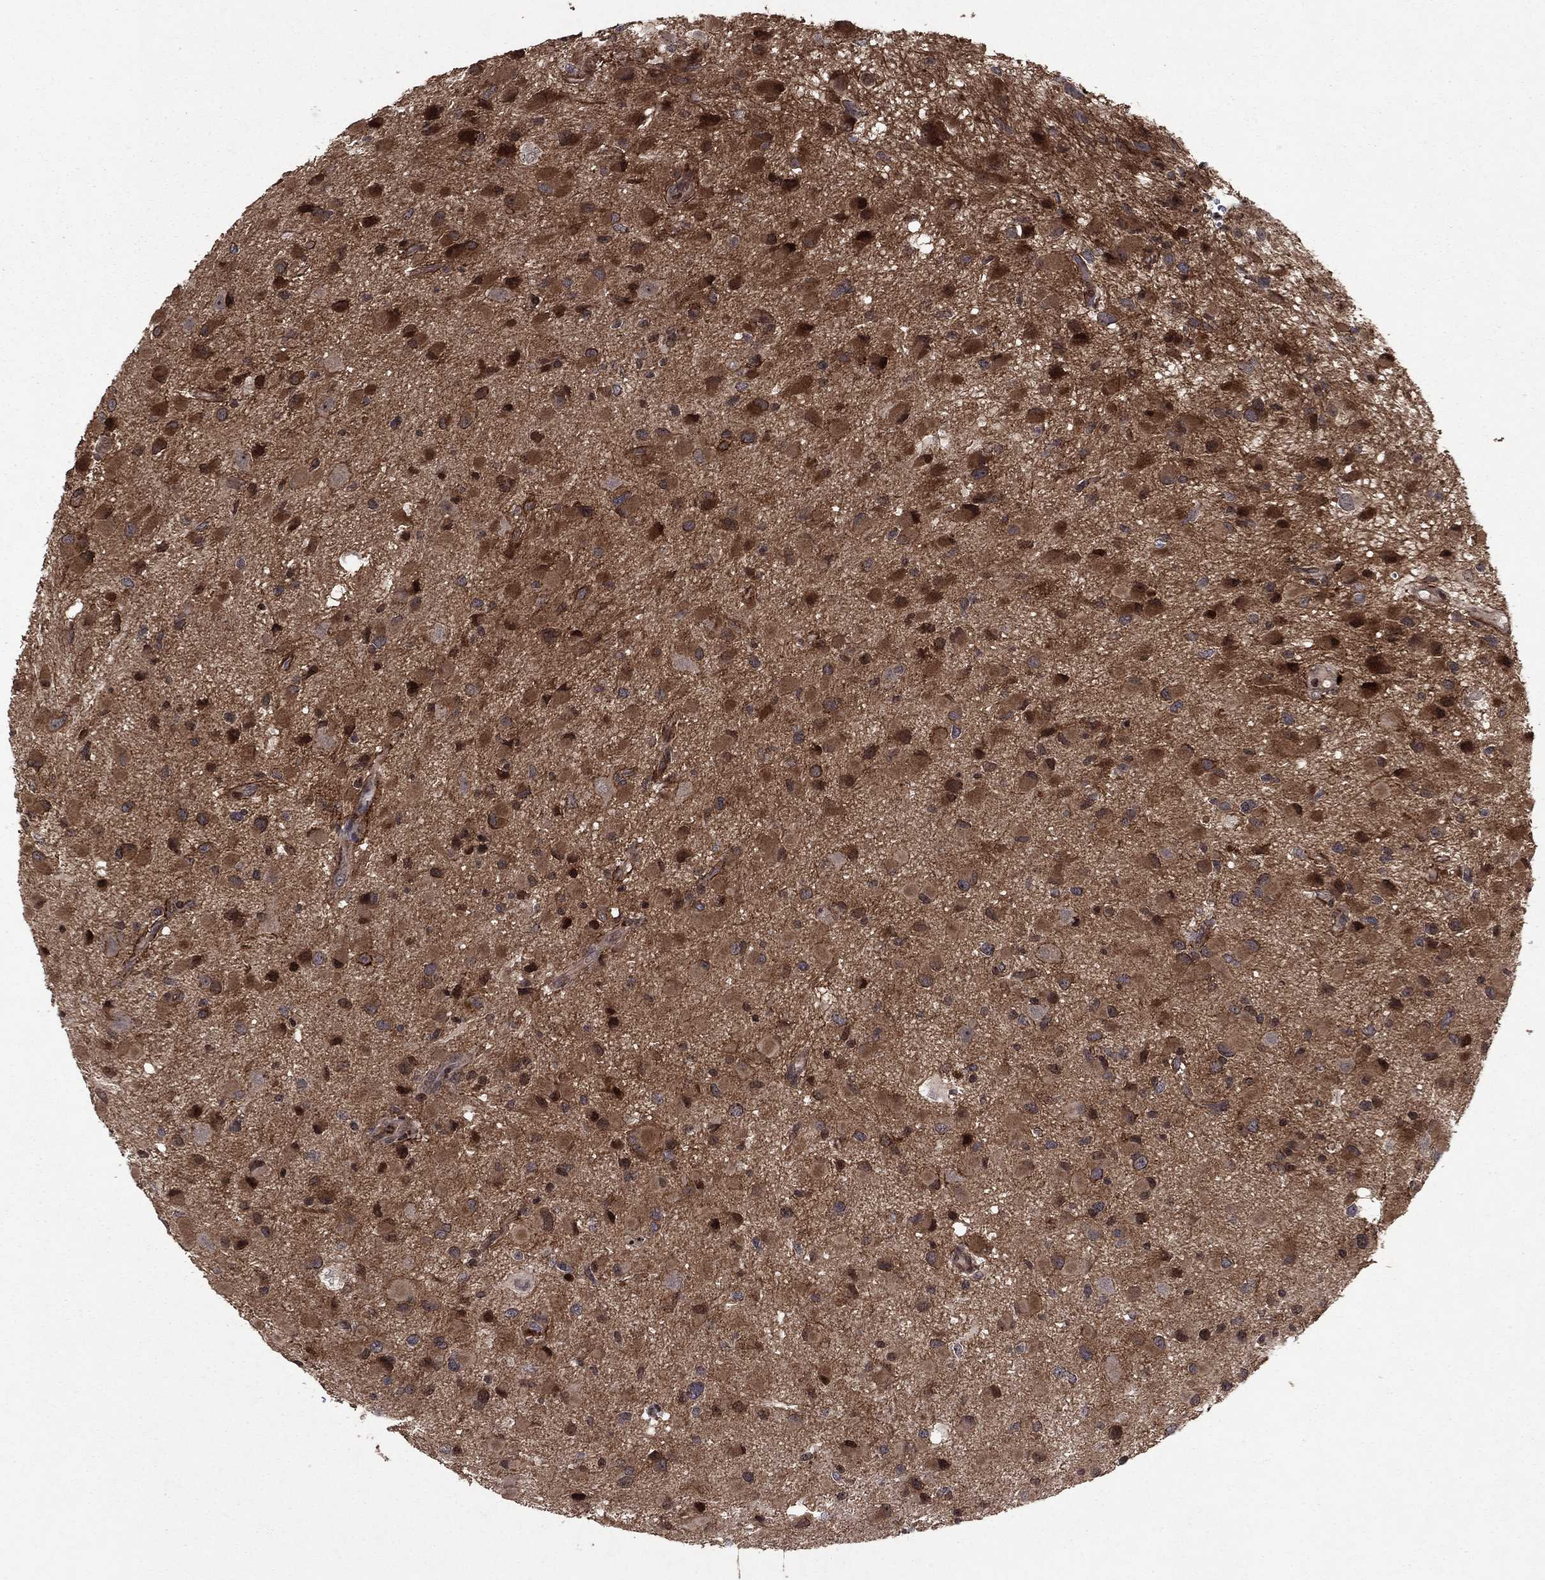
{"staining": {"intensity": "moderate", "quantity": "25%-75%", "location": "cytoplasmic/membranous,nuclear"}, "tissue": "glioma", "cell_type": "Tumor cells", "image_type": "cancer", "snomed": [{"axis": "morphology", "description": "Glioma, malignant, Low grade"}, {"axis": "topography", "description": "Brain"}], "caption": "An image of glioma stained for a protein shows moderate cytoplasmic/membranous and nuclear brown staining in tumor cells.", "gene": "SORBS1", "patient": {"sex": "female", "age": 32}}